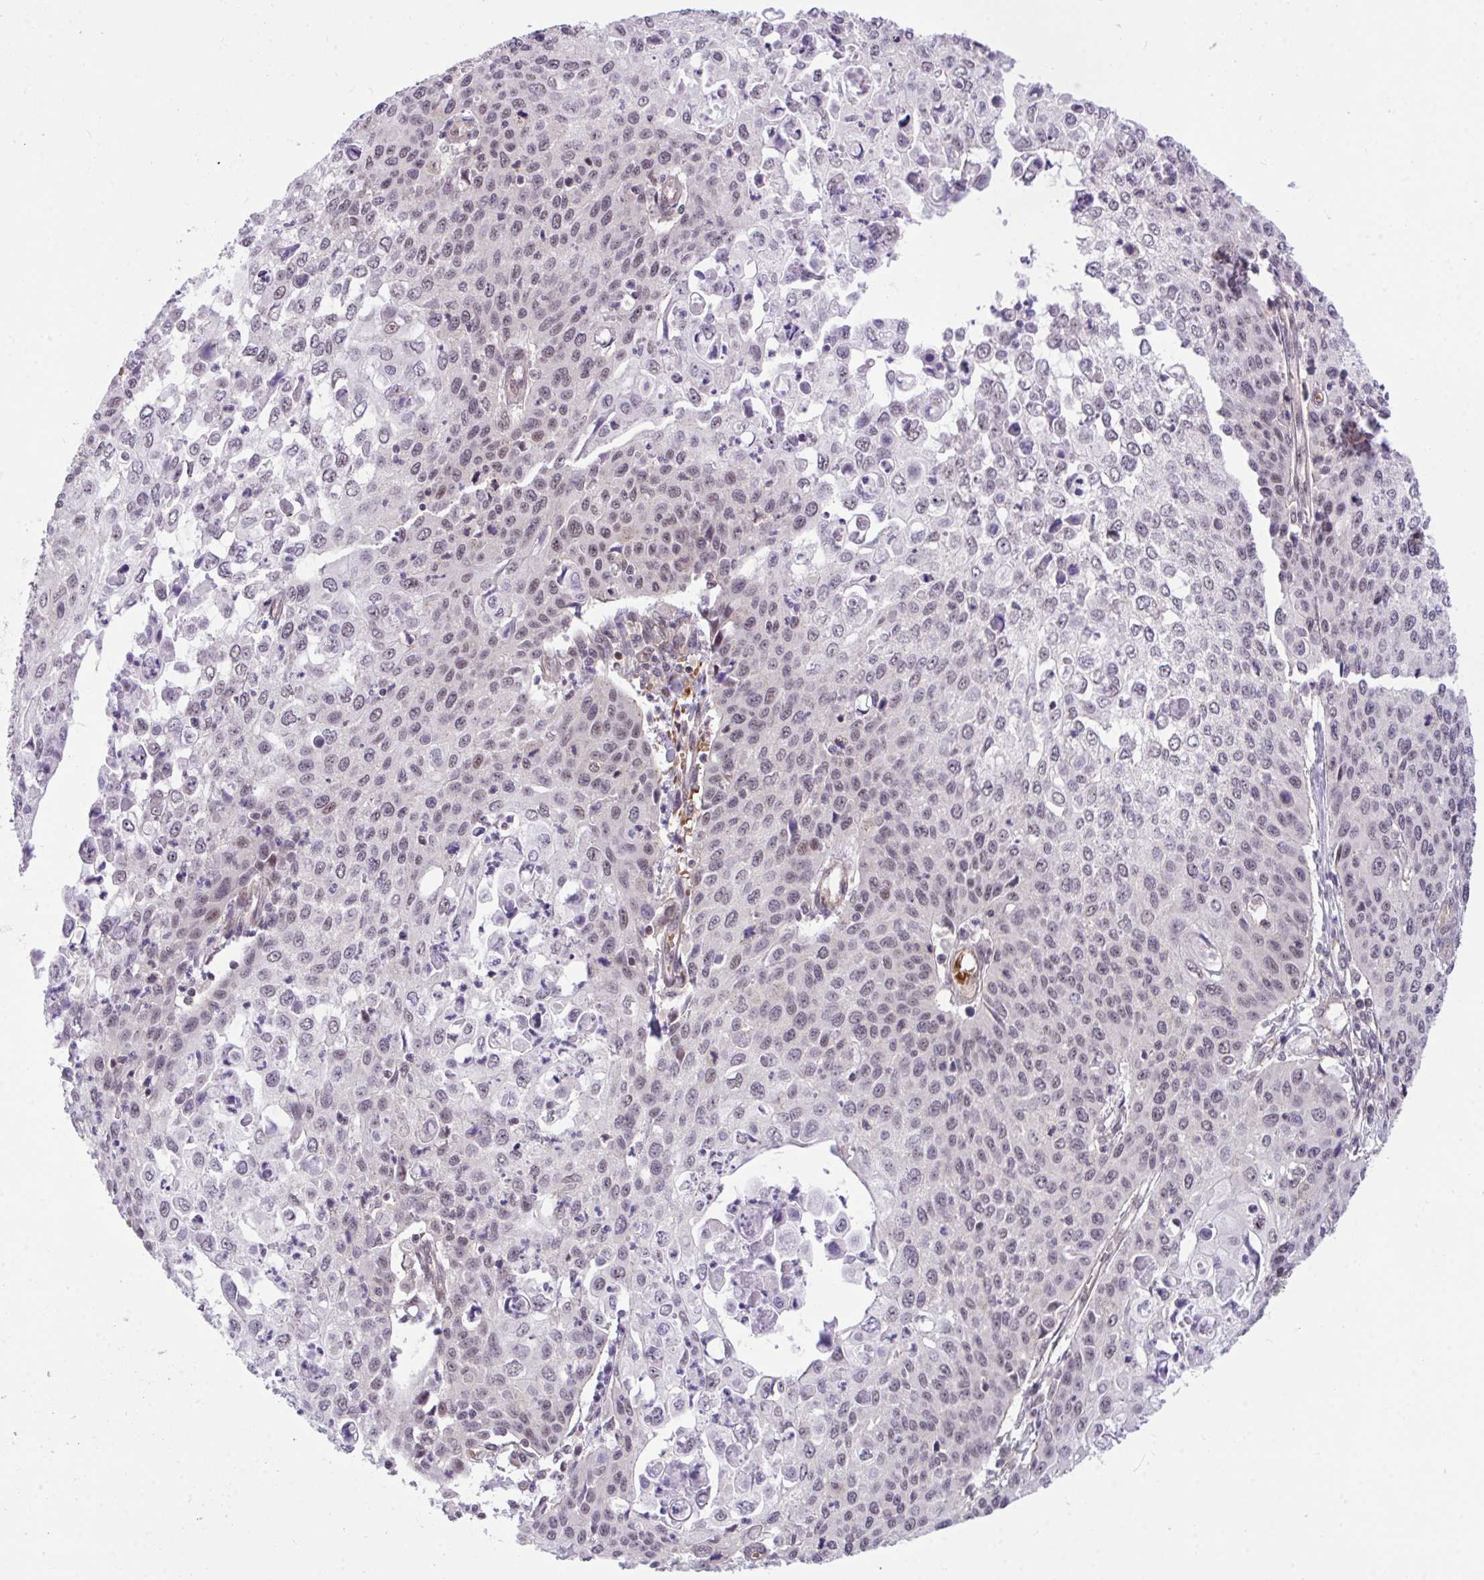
{"staining": {"intensity": "weak", "quantity": "<25%", "location": "nuclear"}, "tissue": "cervical cancer", "cell_type": "Tumor cells", "image_type": "cancer", "snomed": [{"axis": "morphology", "description": "Squamous cell carcinoma, NOS"}, {"axis": "topography", "description": "Cervix"}], "caption": "A photomicrograph of squamous cell carcinoma (cervical) stained for a protein exhibits no brown staining in tumor cells. (Immunohistochemistry, brightfield microscopy, high magnification).", "gene": "PPP1CA", "patient": {"sex": "female", "age": 65}}